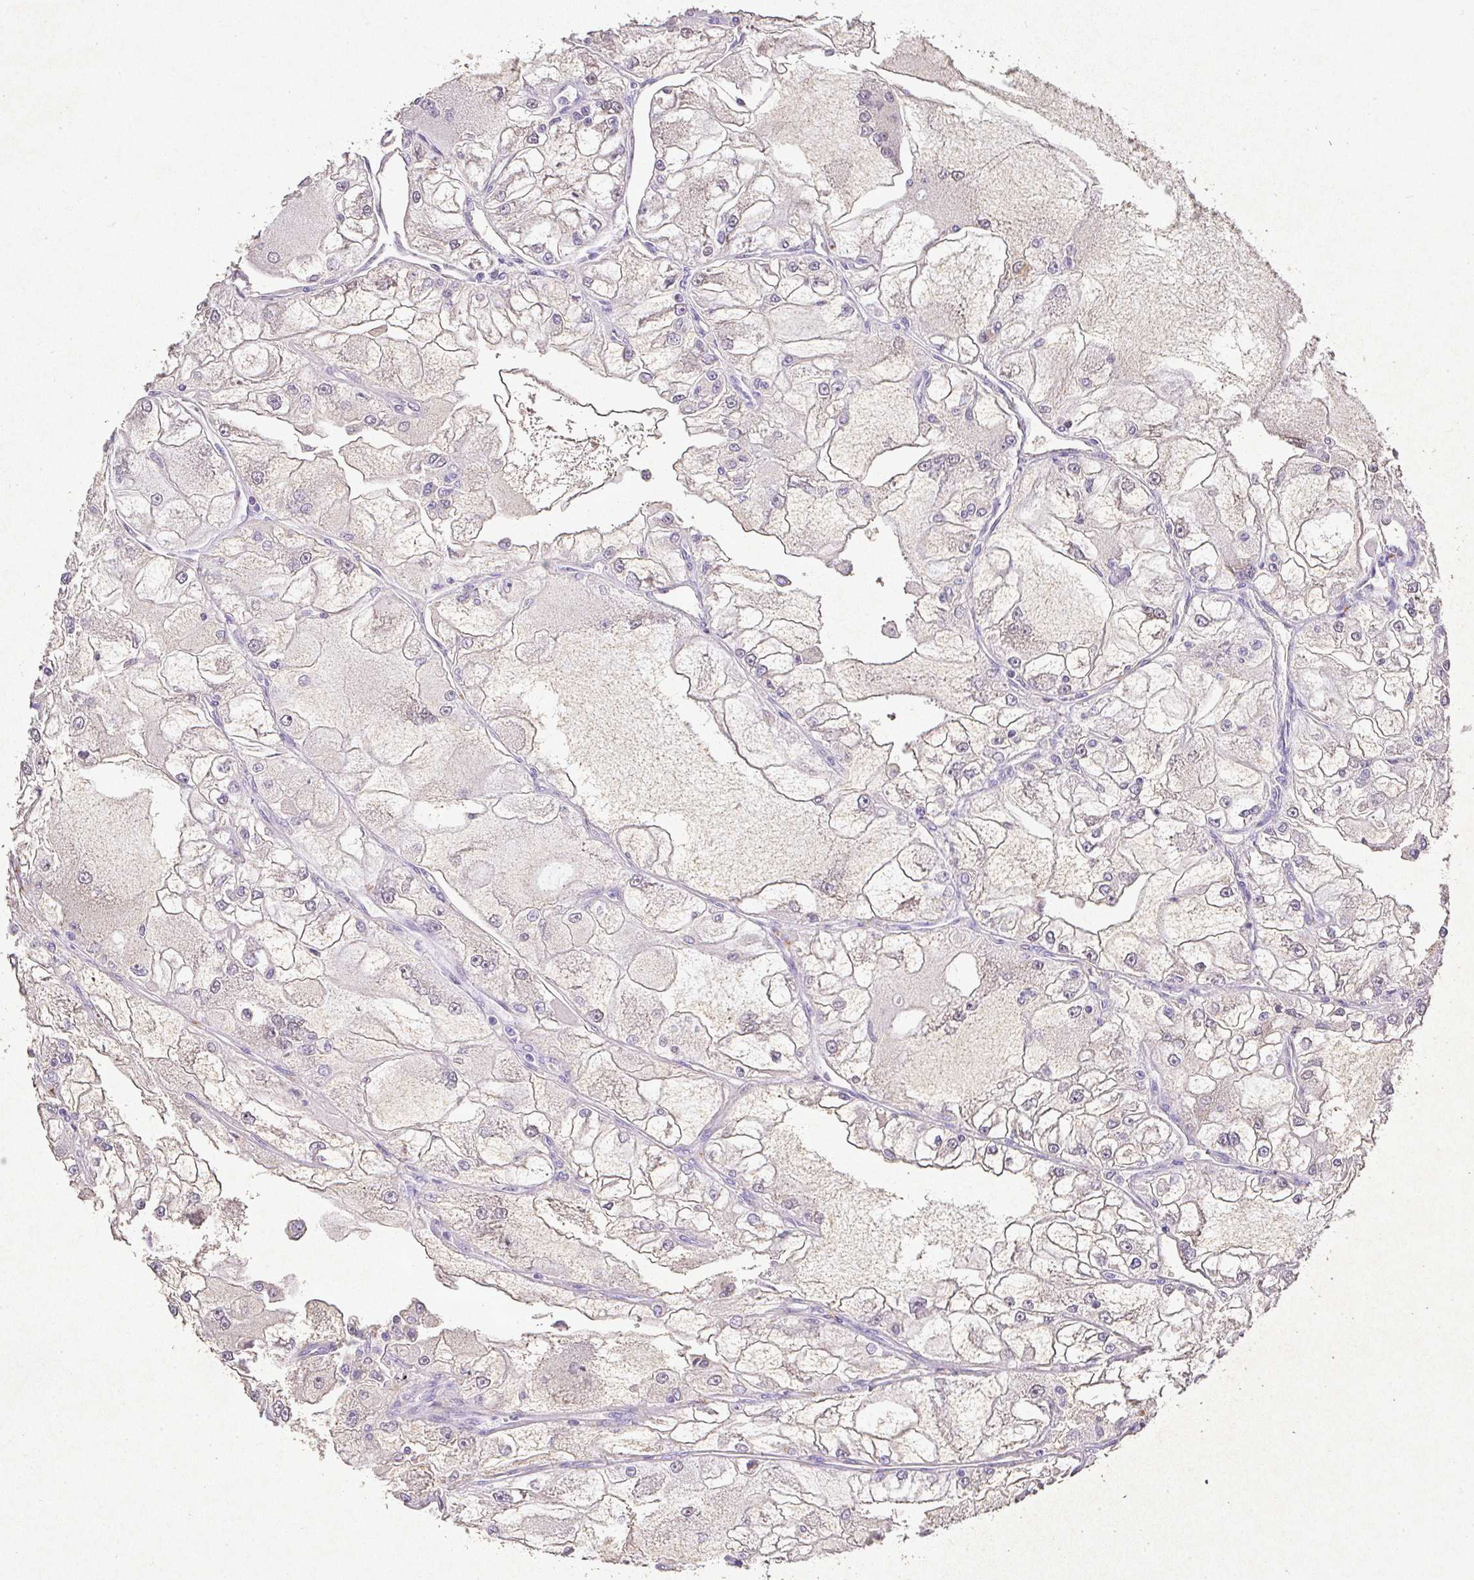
{"staining": {"intensity": "negative", "quantity": "none", "location": "none"}, "tissue": "renal cancer", "cell_type": "Tumor cells", "image_type": "cancer", "snomed": [{"axis": "morphology", "description": "Adenocarcinoma, NOS"}, {"axis": "topography", "description": "Kidney"}], "caption": "High magnification brightfield microscopy of adenocarcinoma (renal) stained with DAB (3,3'-diaminobenzidine) (brown) and counterstained with hematoxylin (blue): tumor cells show no significant staining.", "gene": "RPS2", "patient": {"sex": "female", "age": 72}}